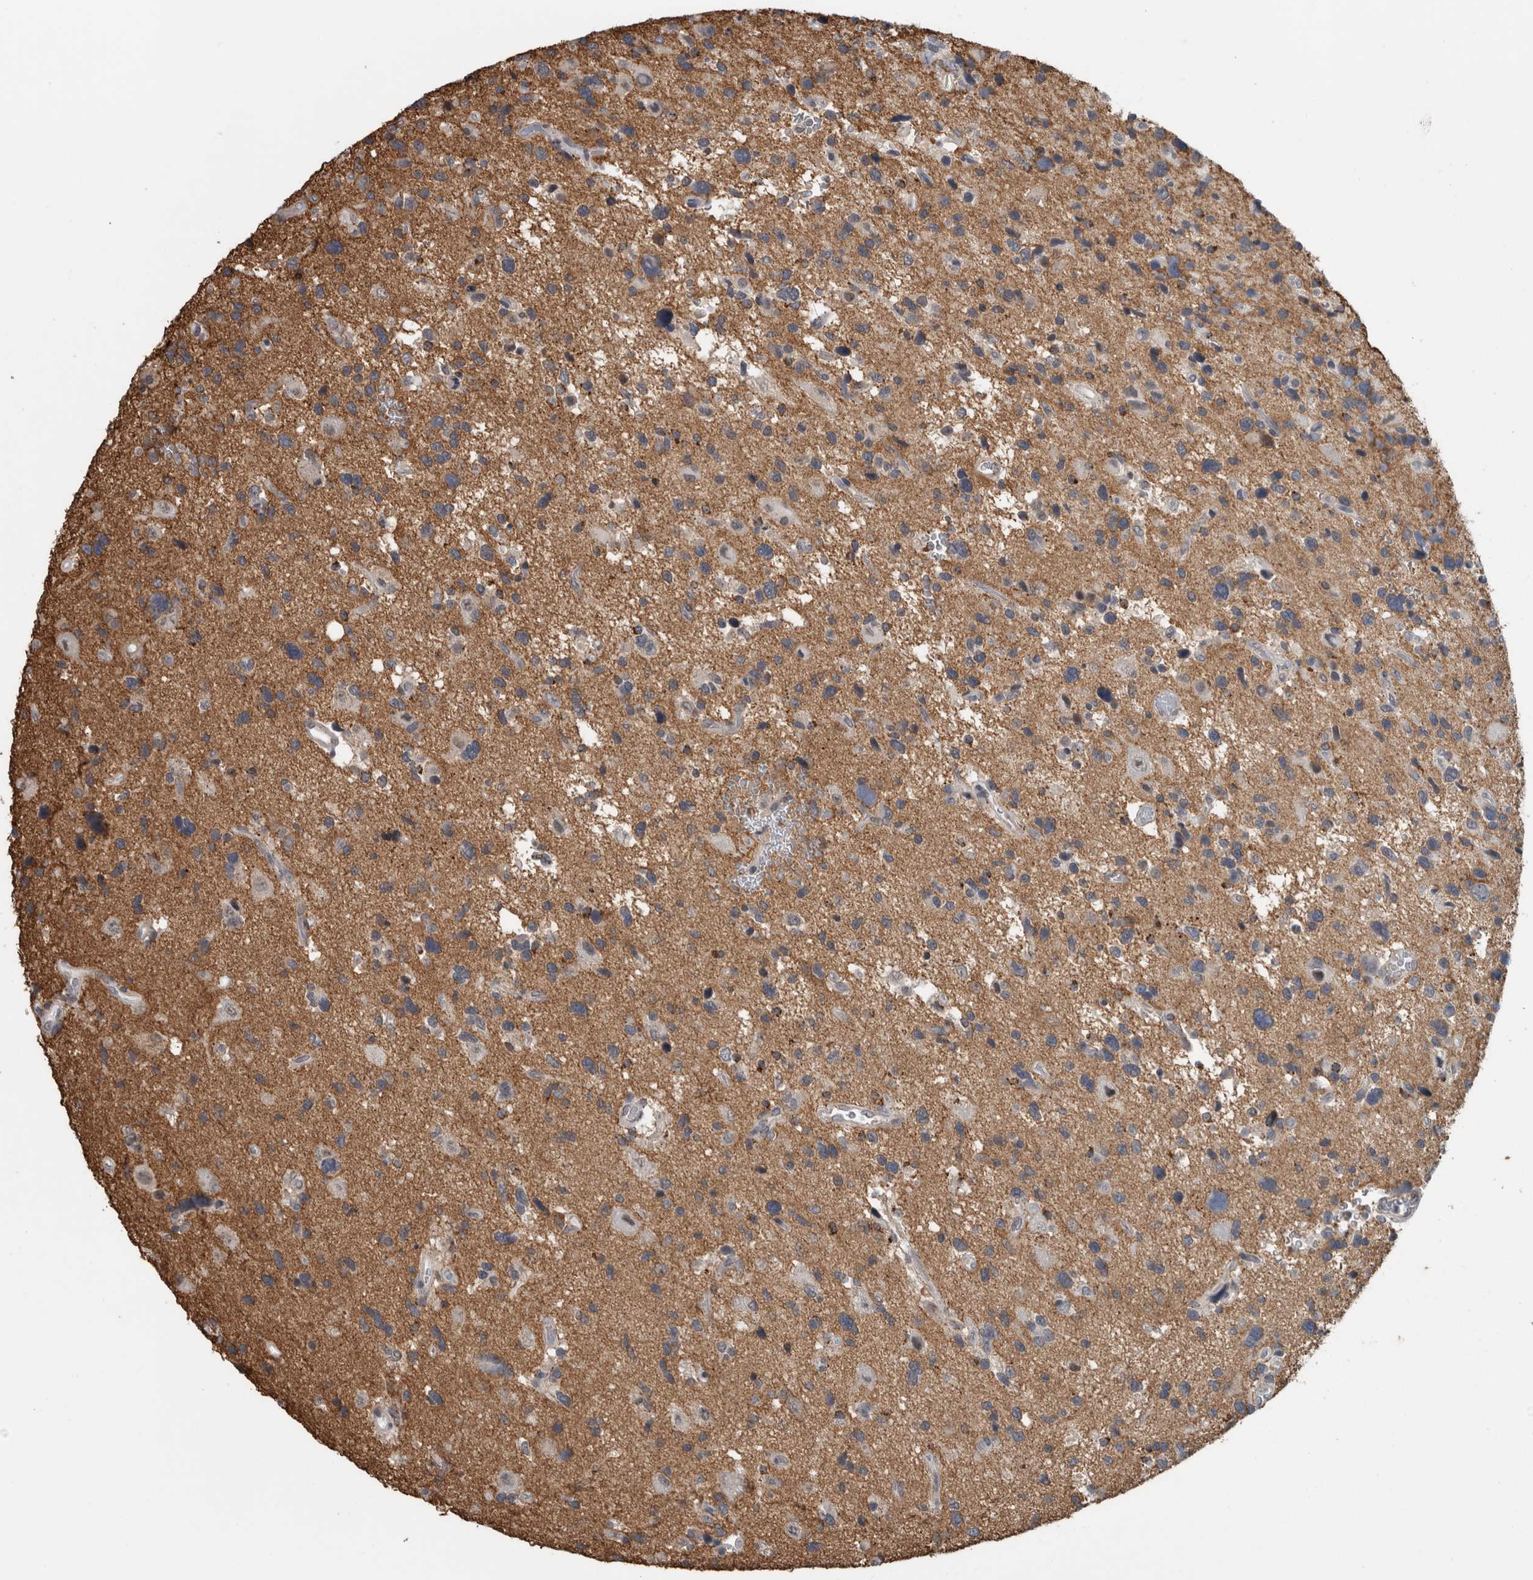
{"staining": {"intensity": "negative", "quantity": "none", "location": "none"}, "tissue": "glioma", "cell_type": "Tumor cells", "image_type": "cancer", "snomed": [{"axis": "morphology", "description": "Glioma, malignant, High grade"}, {"axis": "topography", "description": "Brain"}], "caption": "Human glioma stained for a protein using immunohistochemistry (IHC) shows no expression in tumor cells.", "gene": "ACSF2", "patient": {"sex": "male", "age": 33}}